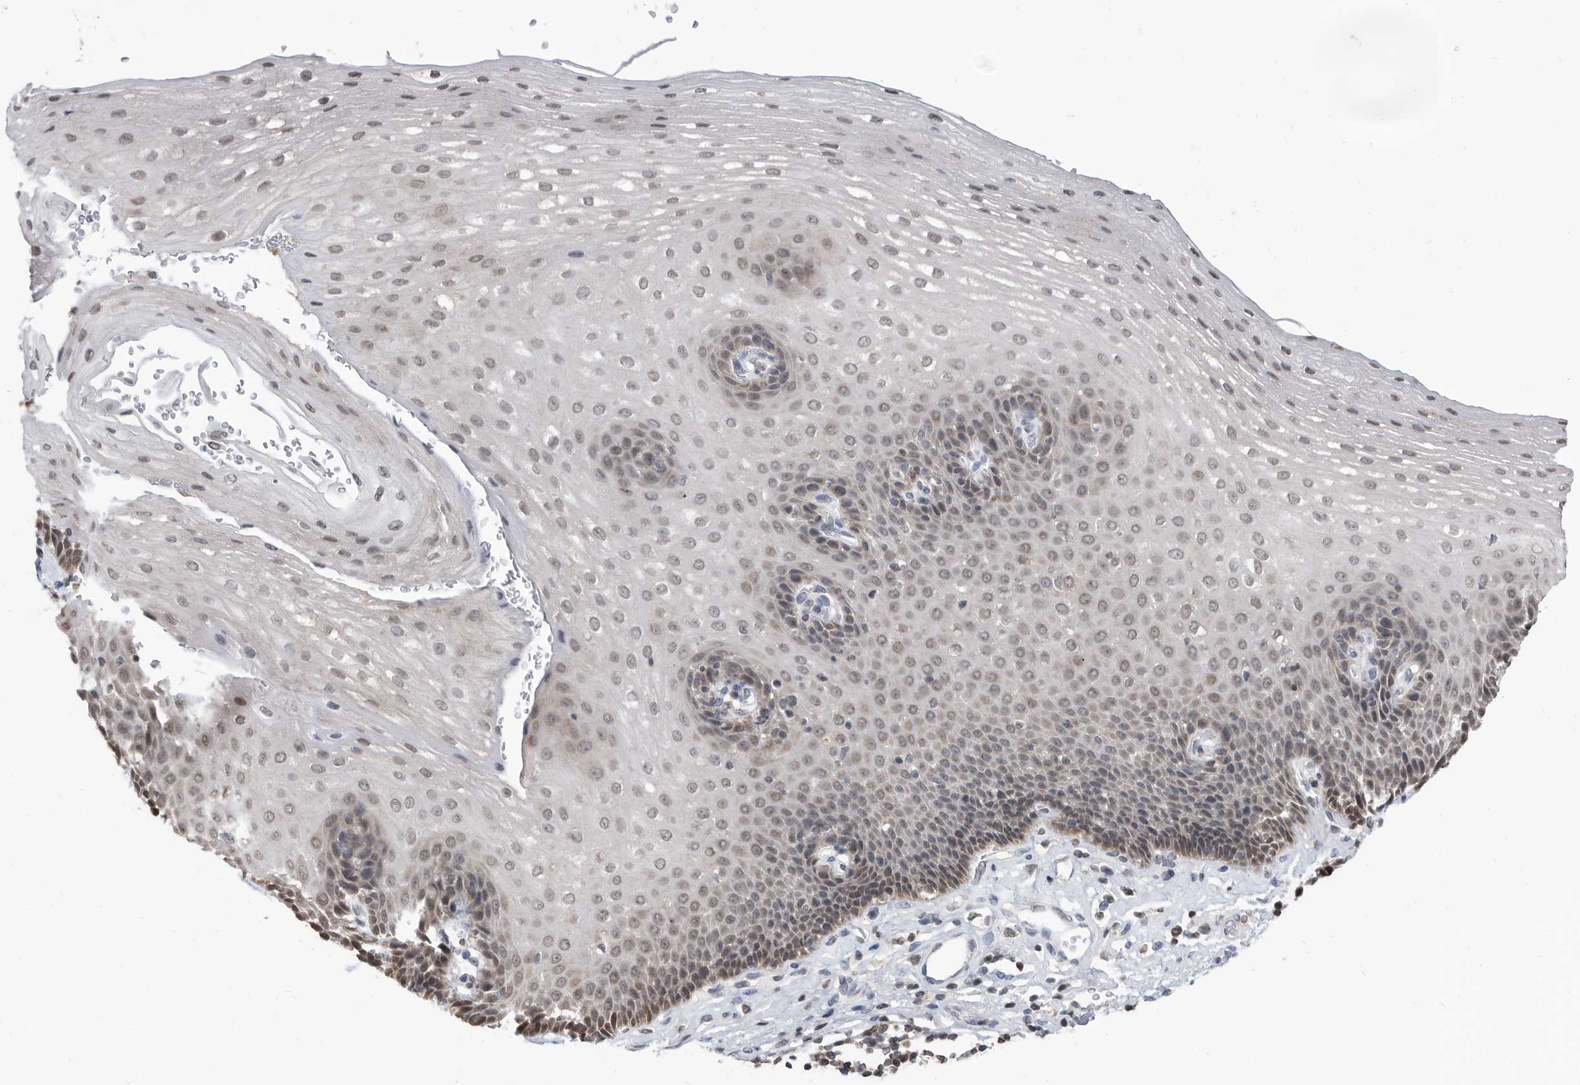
{"staining": {"intensity": "weak", "quantity": "25%-75%", "location": "nuclear"}, "tissue": "esophagus", "cell_type": "Squamous epithelial cells", "image_type": "normal", "snomed": [{"axis": "morphology", "description": "Normal tissue, NOS"}, {"axis": "topography", "description": "Esophagus"}], "caption": "Weak nuclear expression is seen in about 25%-75% of squamous epithelial cells in normal esophagus. (IHC, brightfield microscopy, high magnification).", "gene": "TSTD1", "patient": {"sex": "female", "age": 66}}